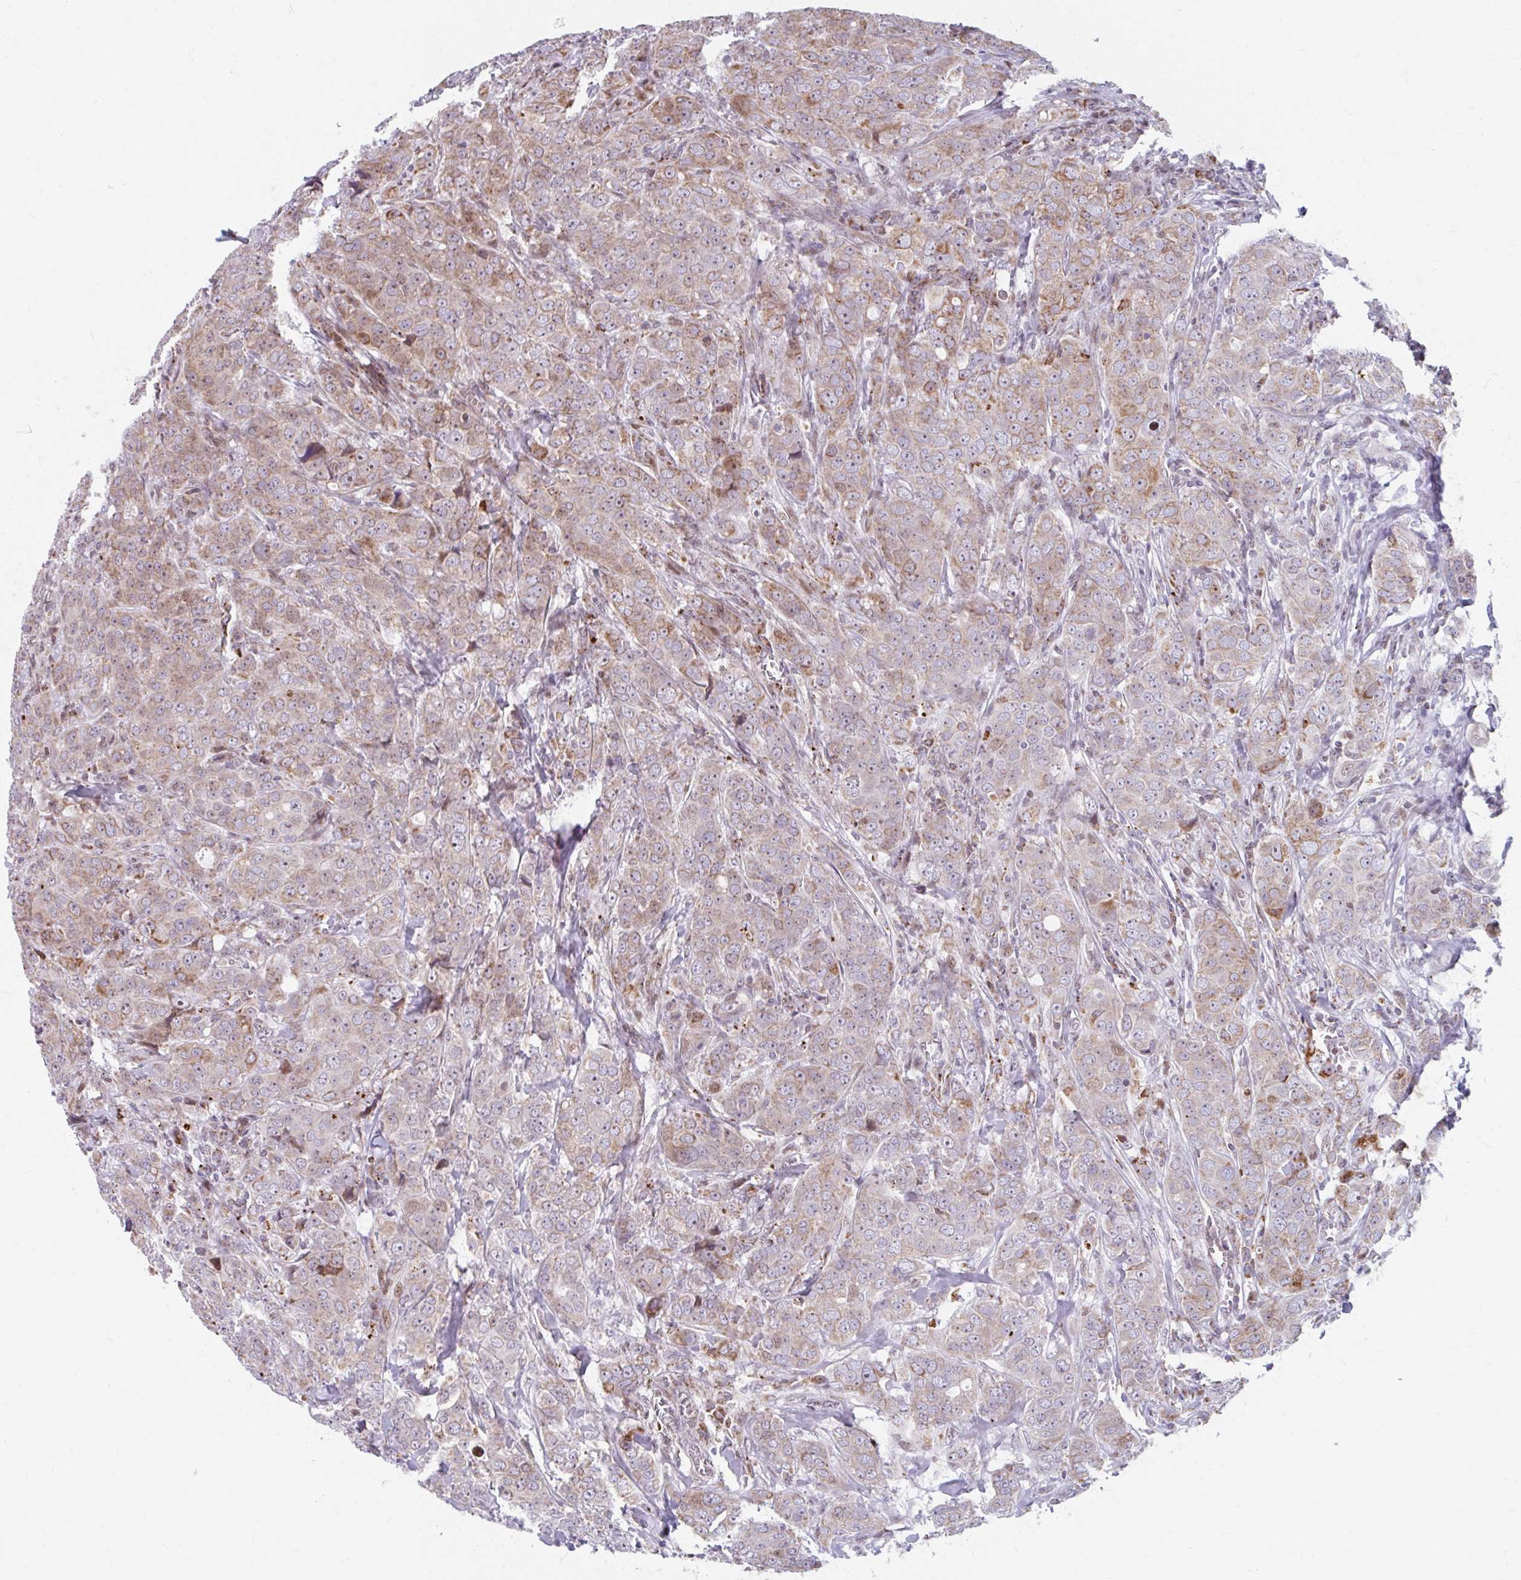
{"staining": {"intensity": "weak", "quantity": "25%-75%", "location": "cytoplasmic/membranous,nuclear"}, "tissue": "breast cancer", "cell_type": "Tumor cells", "image_type": "cancer", "snomed": [{"axis": "morphology", "description": "Duct carcinoma"}, {"axis": "topography", "description": "Breast"}], "caption": "A brown stain shows weak cytoplasmic/membranous and nuclear staining of a protein in intraductal carcinoma (breast) tumor cells.", "gene": "BEAN1", "patient": {"sex": "female", "age": 43}}